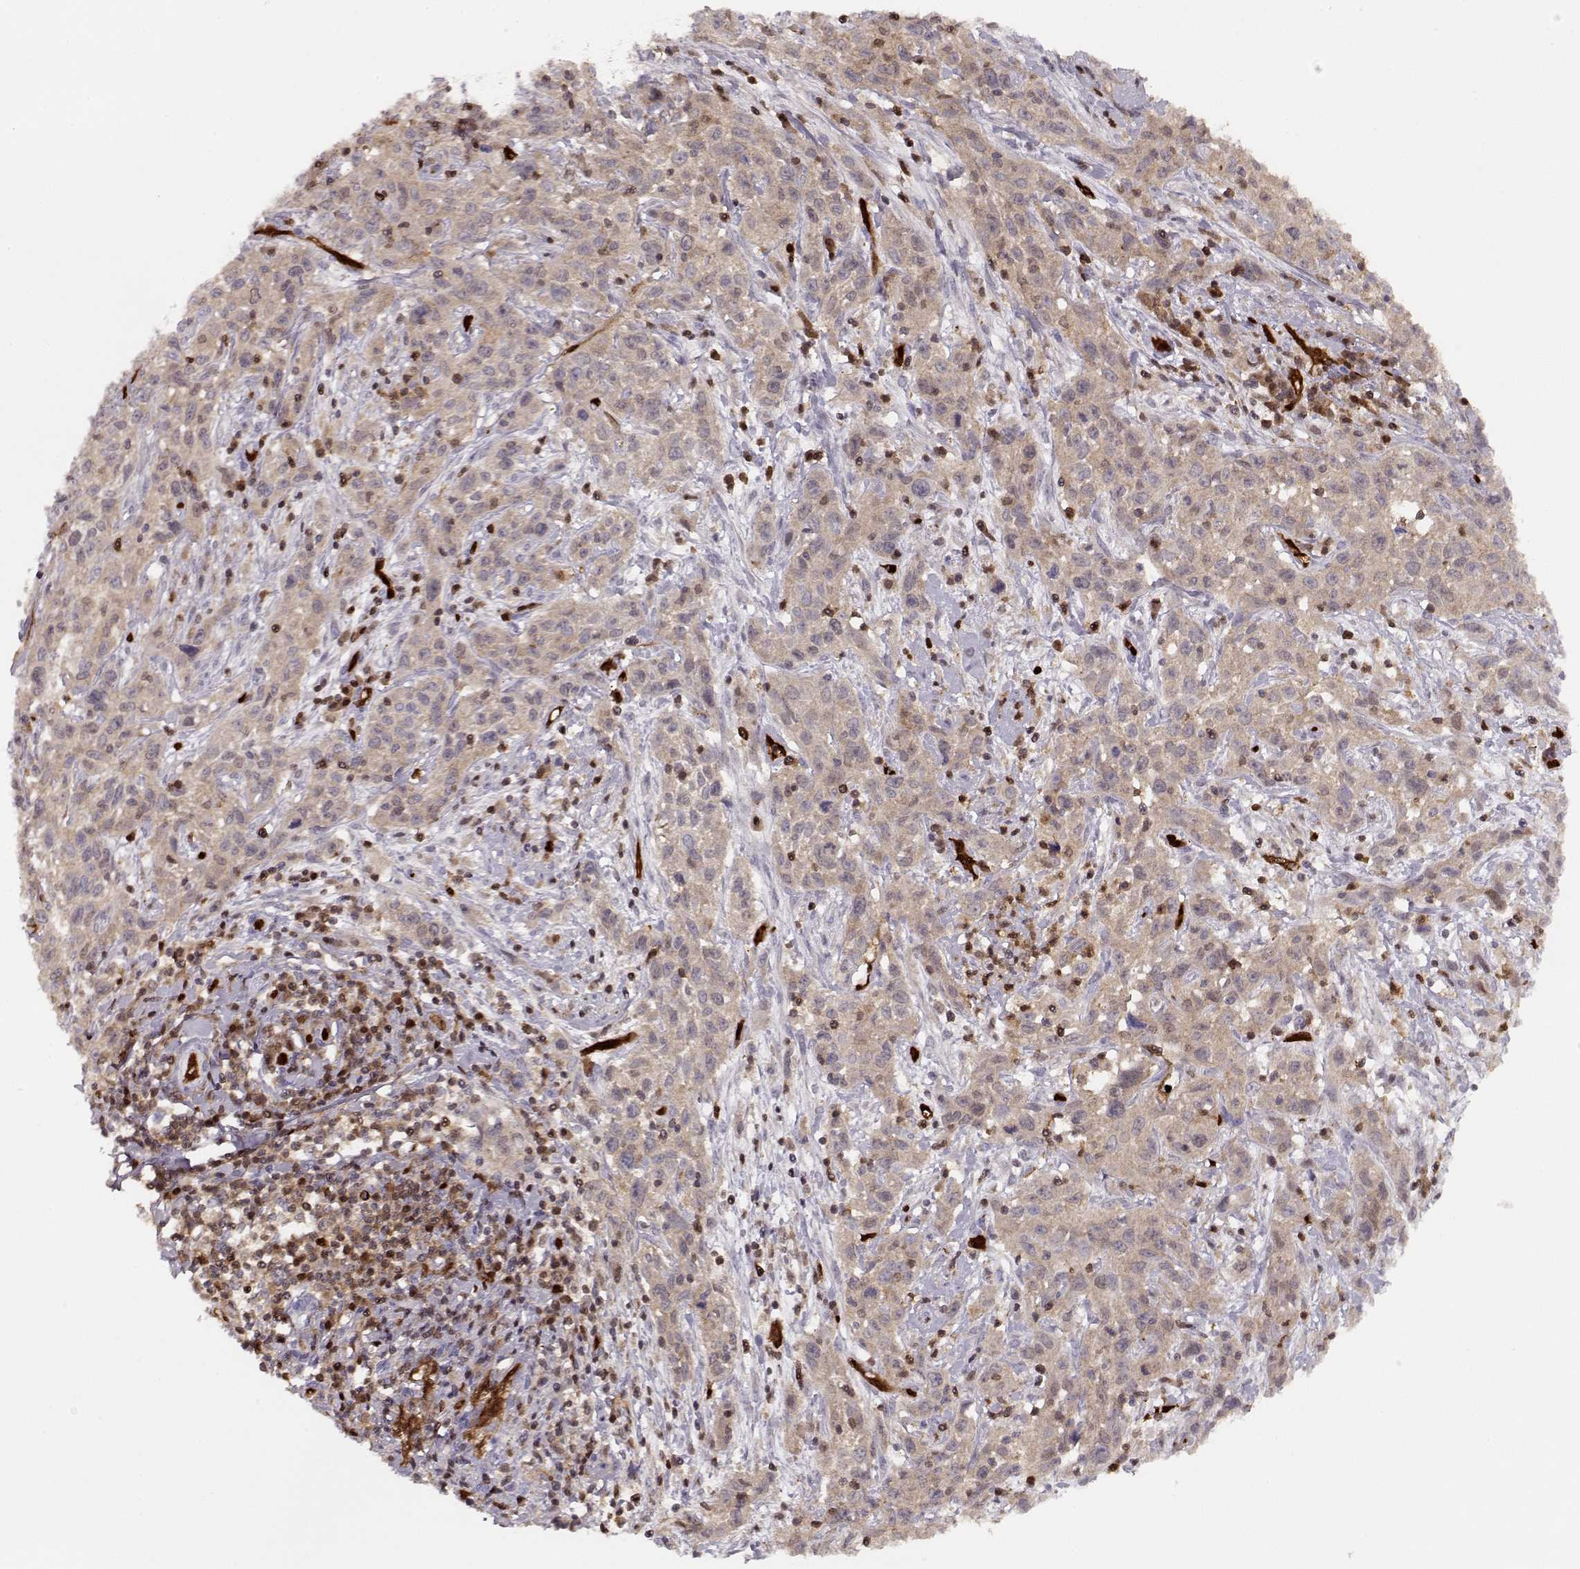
{"staining": {"intensity": "weak", "quantity": ">75%", "location": "cytoplasmic/membranous"}, "tissue": "cervical cancer", "cell_type": "Tumor cells", "image_type": "cancer", "snomed": [{"axis": "morphology", "description": "Squamous cell carcinoma, NOS"}, {"axis": "topography", "description": "Cervix"}], "caption": "Brown immunohistochemical staining in cervical cancer (squamous cell carcinoma) reveals weak cytoplasmic/membranous staining in approximately >75% of tumor cells. (DAB (3,3'-diaminobenzidine) = brown stain, brightfield microscopy at high magnification).", "gene": "PNP", "patient": {"sex": "female", "age": 38}}